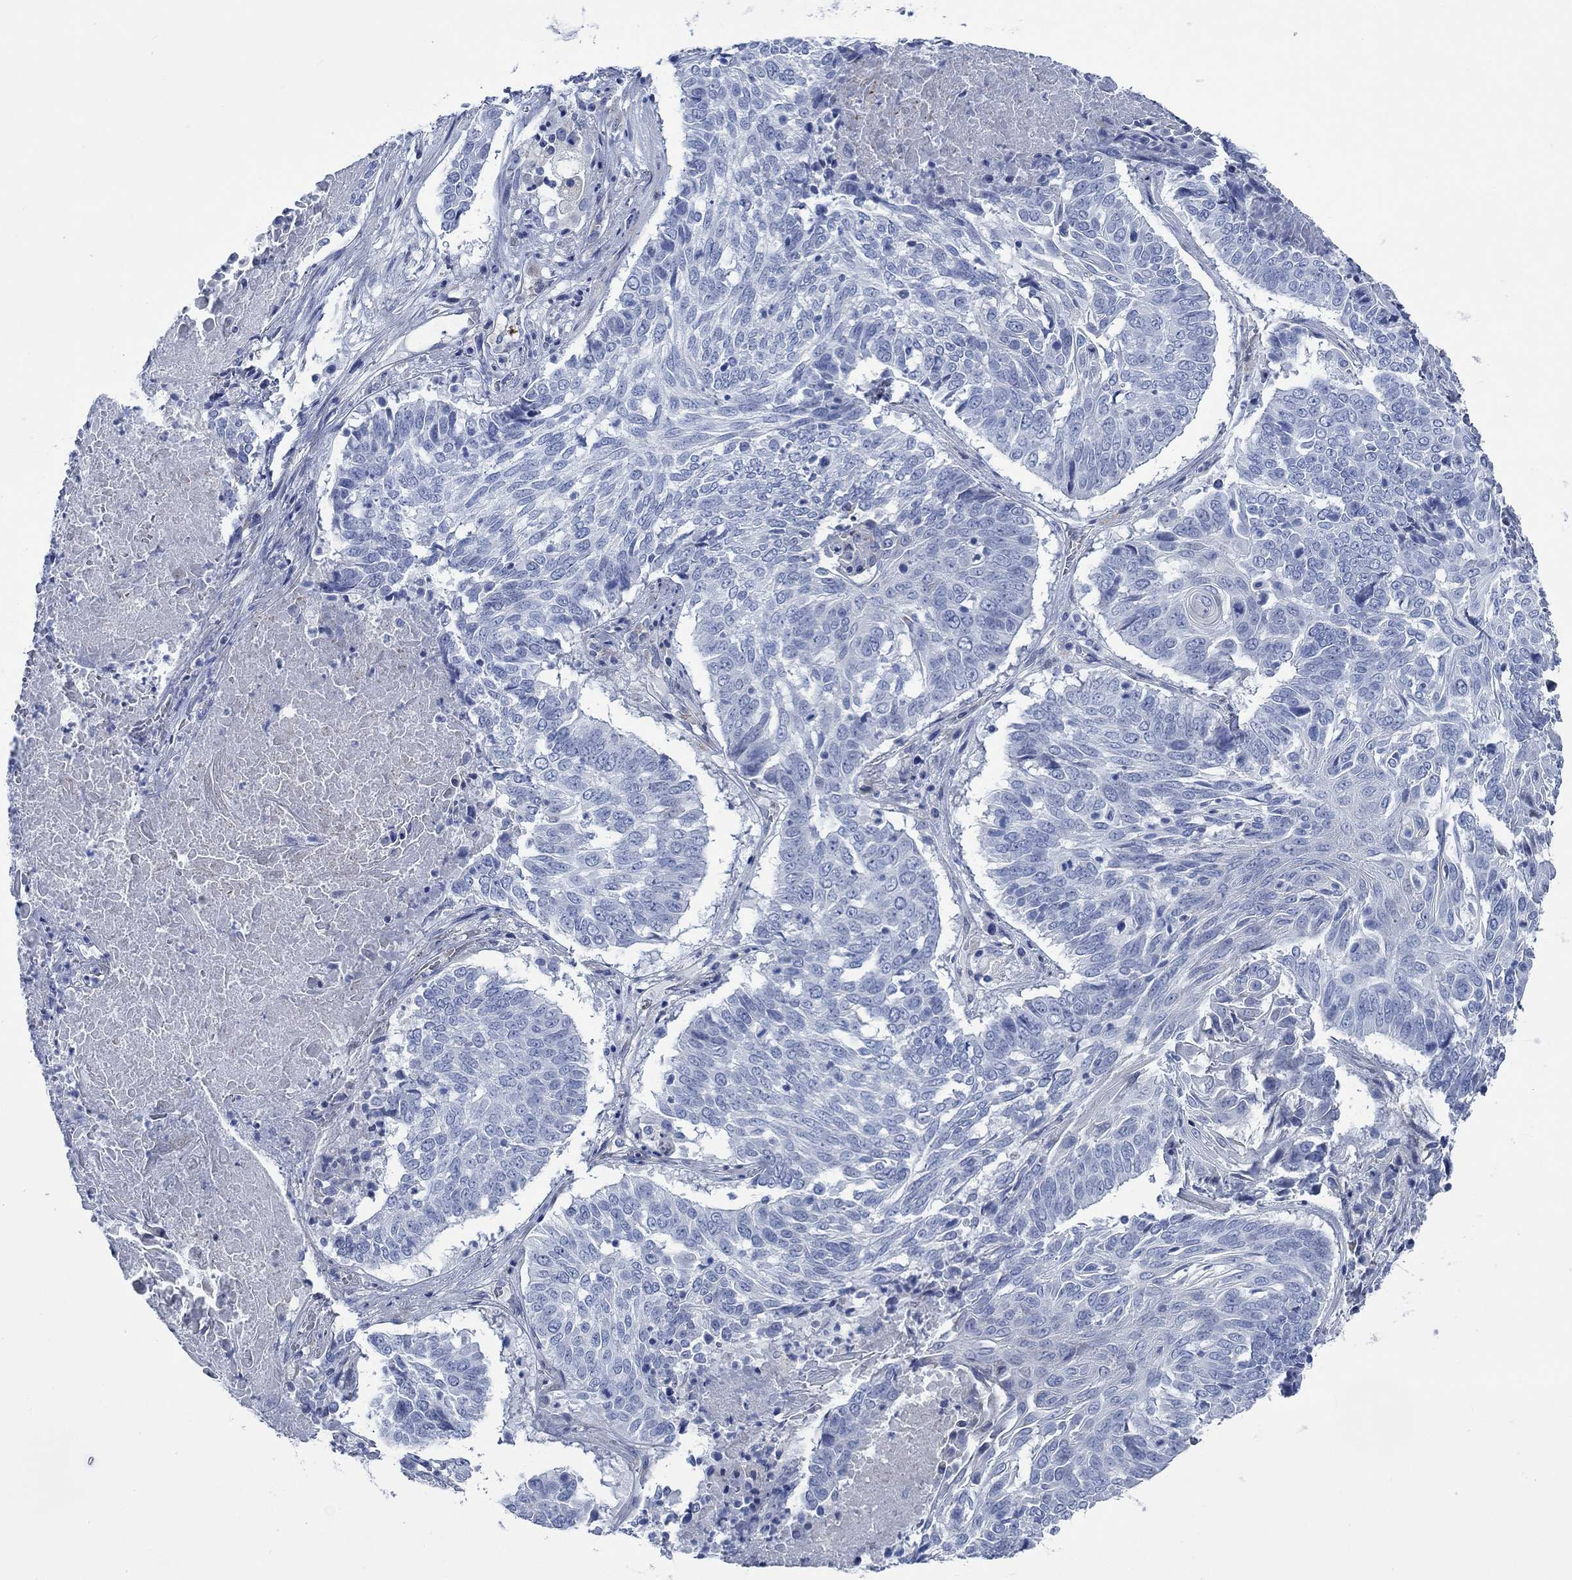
{"staining": {"intensity": "negative", "quantity": "none", "location": "none"}, "tissue": "lung cancer", "cell_type": "Tumor cells", "image_type": "cancer", "snomed": [{"axis": "morphology", "description": "Squamous cell carcinoma, NOS"}, {"axis": "topography", "description": "Lung"}], "caption": "DAB (3,3'-diaminobenzidine) immunohistochemical staining of human squamous cell carcinoma (lung) exhibits no significant positivity in tumor cells.", "gene": "SVEP1", "patient": {"sex": "male", "age": 64}}